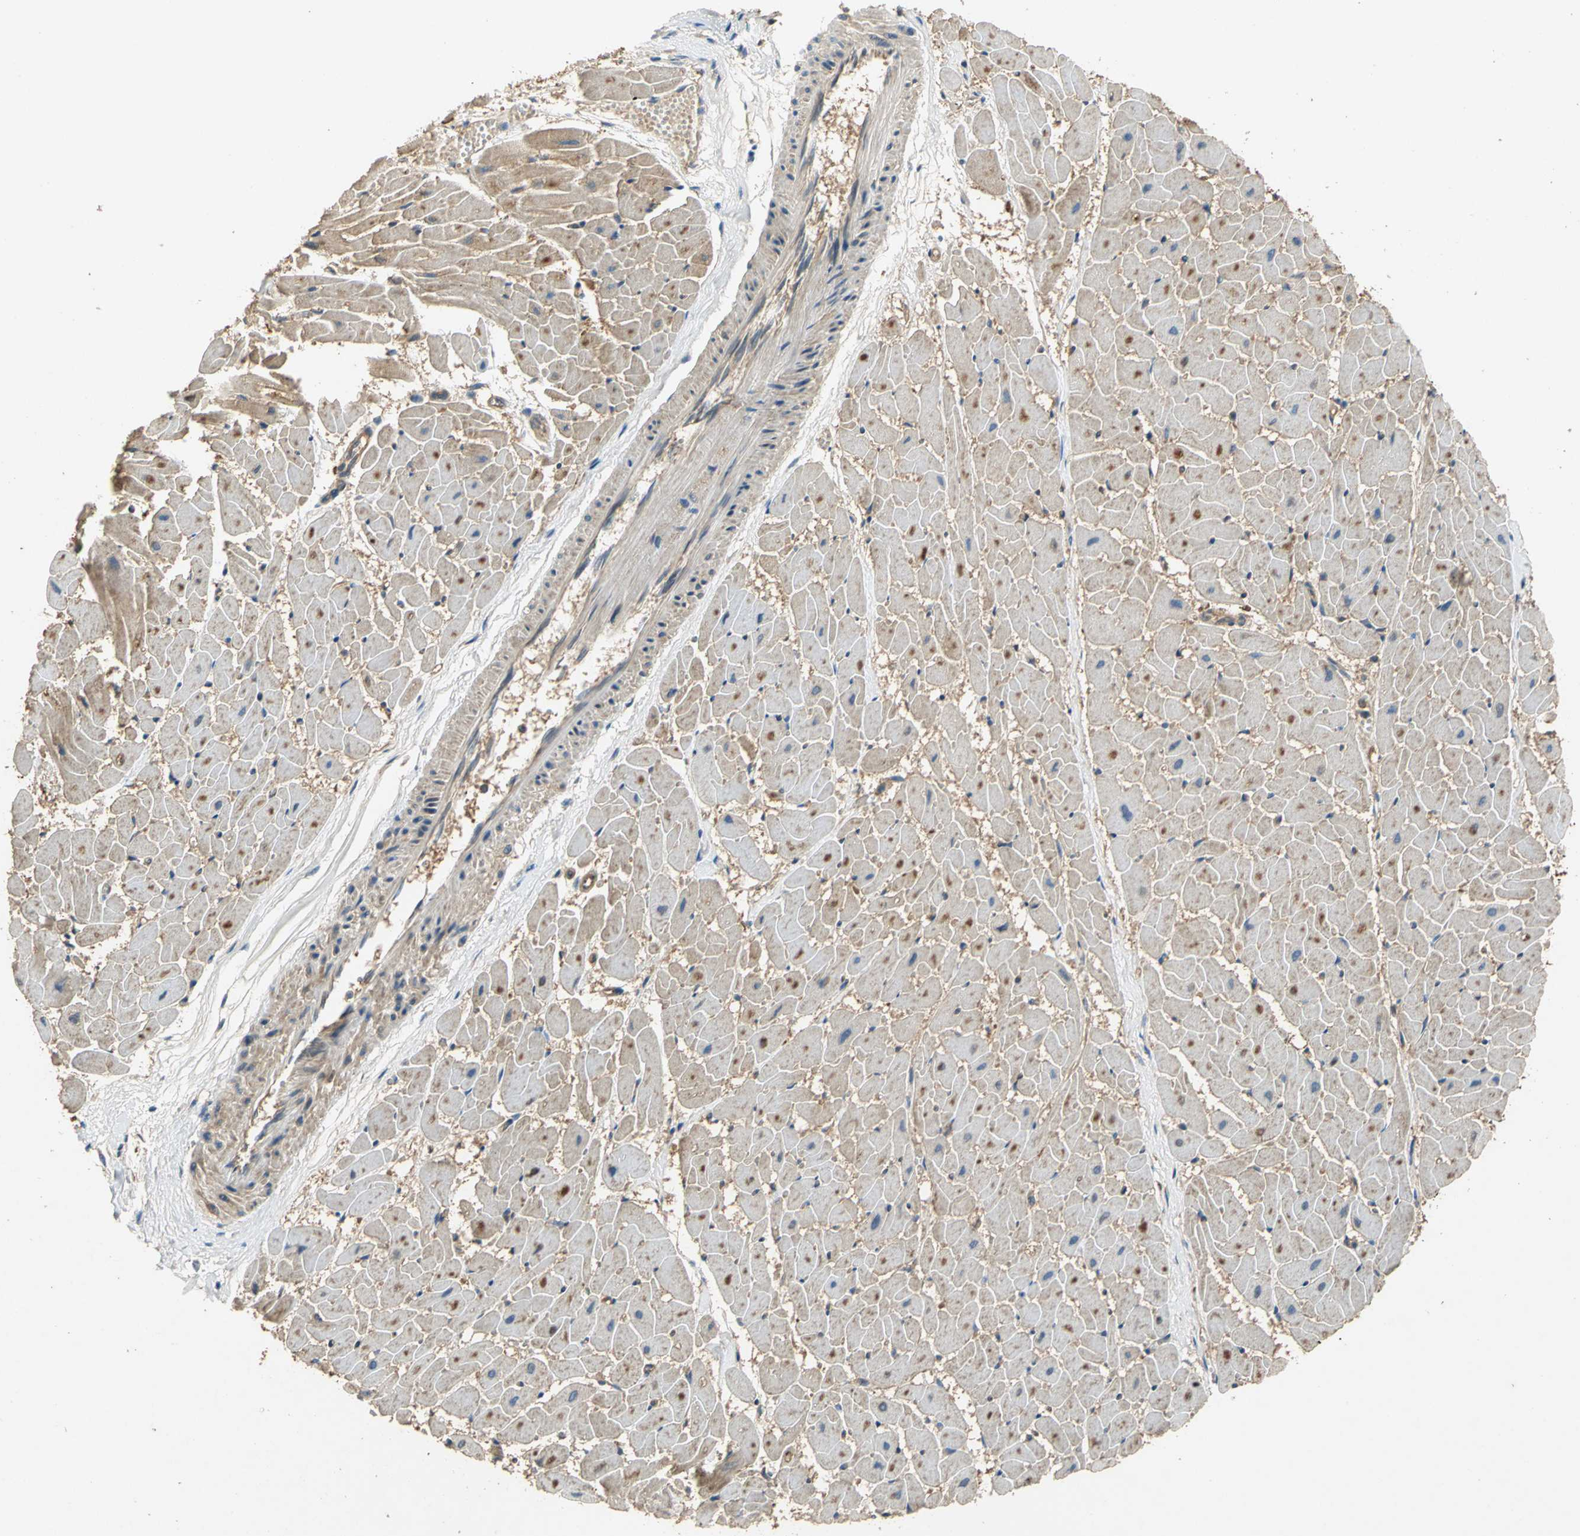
{"staining": {"intensity": "moderate", "quantity": "25%-75%", "location": "cytoplasmic/membranous"}, "tissue": "heart muscle", "cell_type": "Cardiomyocytes", "image_type": "normal", "snomed": [{"axis": "morphology", "description": "Normal tissue, NOS"}, {"axis": "topography", "description": "Heart"}], "caption": "An IHC image of unremarkable tissue is shown. Protein staining in brown shows moderate cytoplasmic/membranous positivity in heart muscle within cardiomyocytes. (IHC, brightfield microscopy, high magnification).", "gene": "EMCN", "patient": {"sex": "female", "age": 19}}